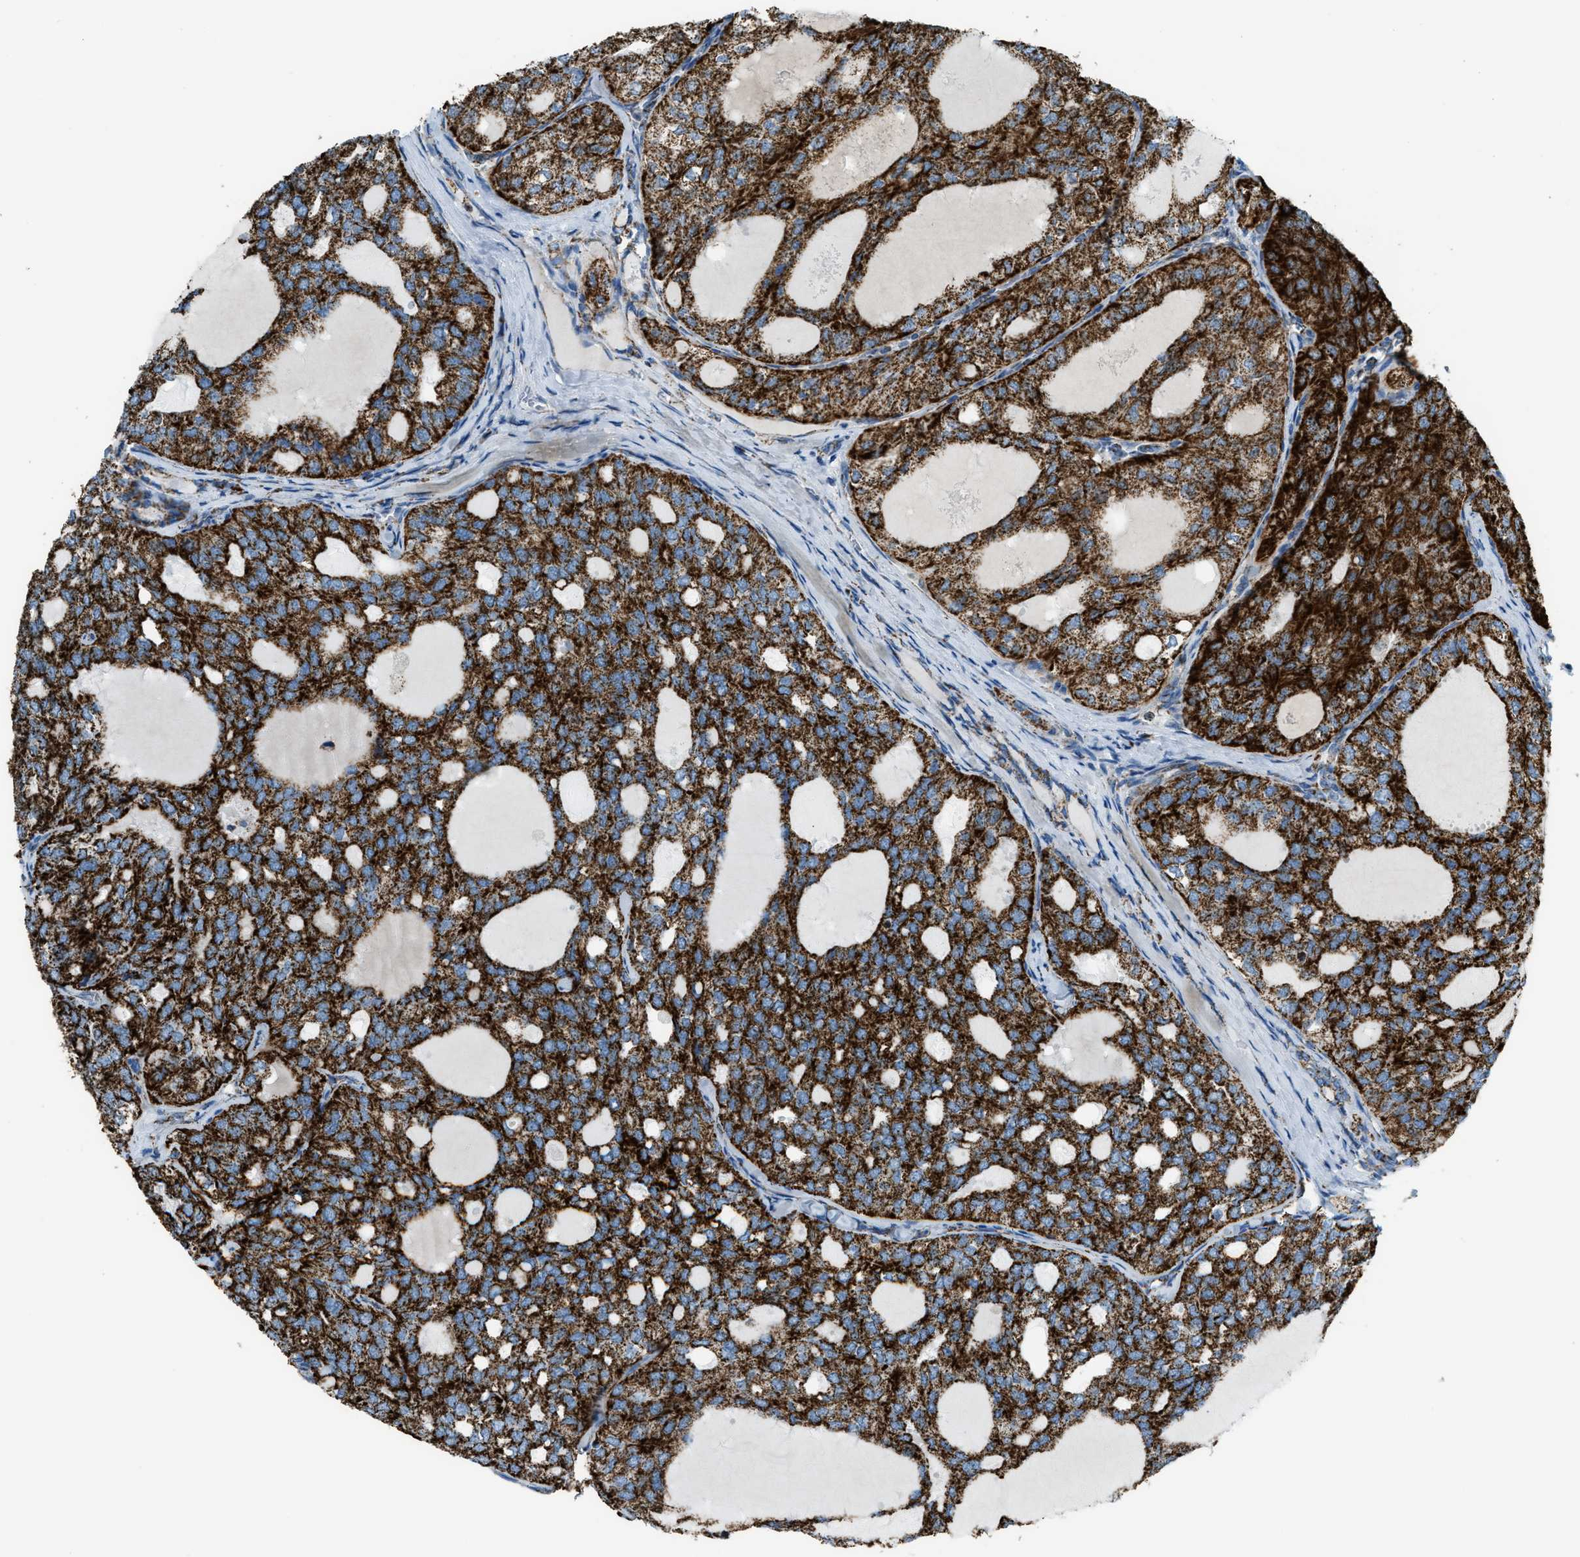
{"staining": {"intensity": "strong", "quantity": ">75%", "location": "cytoplasmic/membranous"}, "tissue": "thyroid cancer", "cell_type": "Tumor cells", "image_type": "cancer", "snomed": [{"axis": "morphology", "description": "Follicular adenoma carcinoma, NOS"}, {"axis": "topography", "description": "Thyroid gland"}], "caption": "This image reveals immunohistochemistry (IHC) staining of thyroid cancer, with high strong cytoplasmic/membranous staining in approximately >75% of tumor cells.", "gene": "MDH2", "patient": {"sex": "male", "age": 75}}